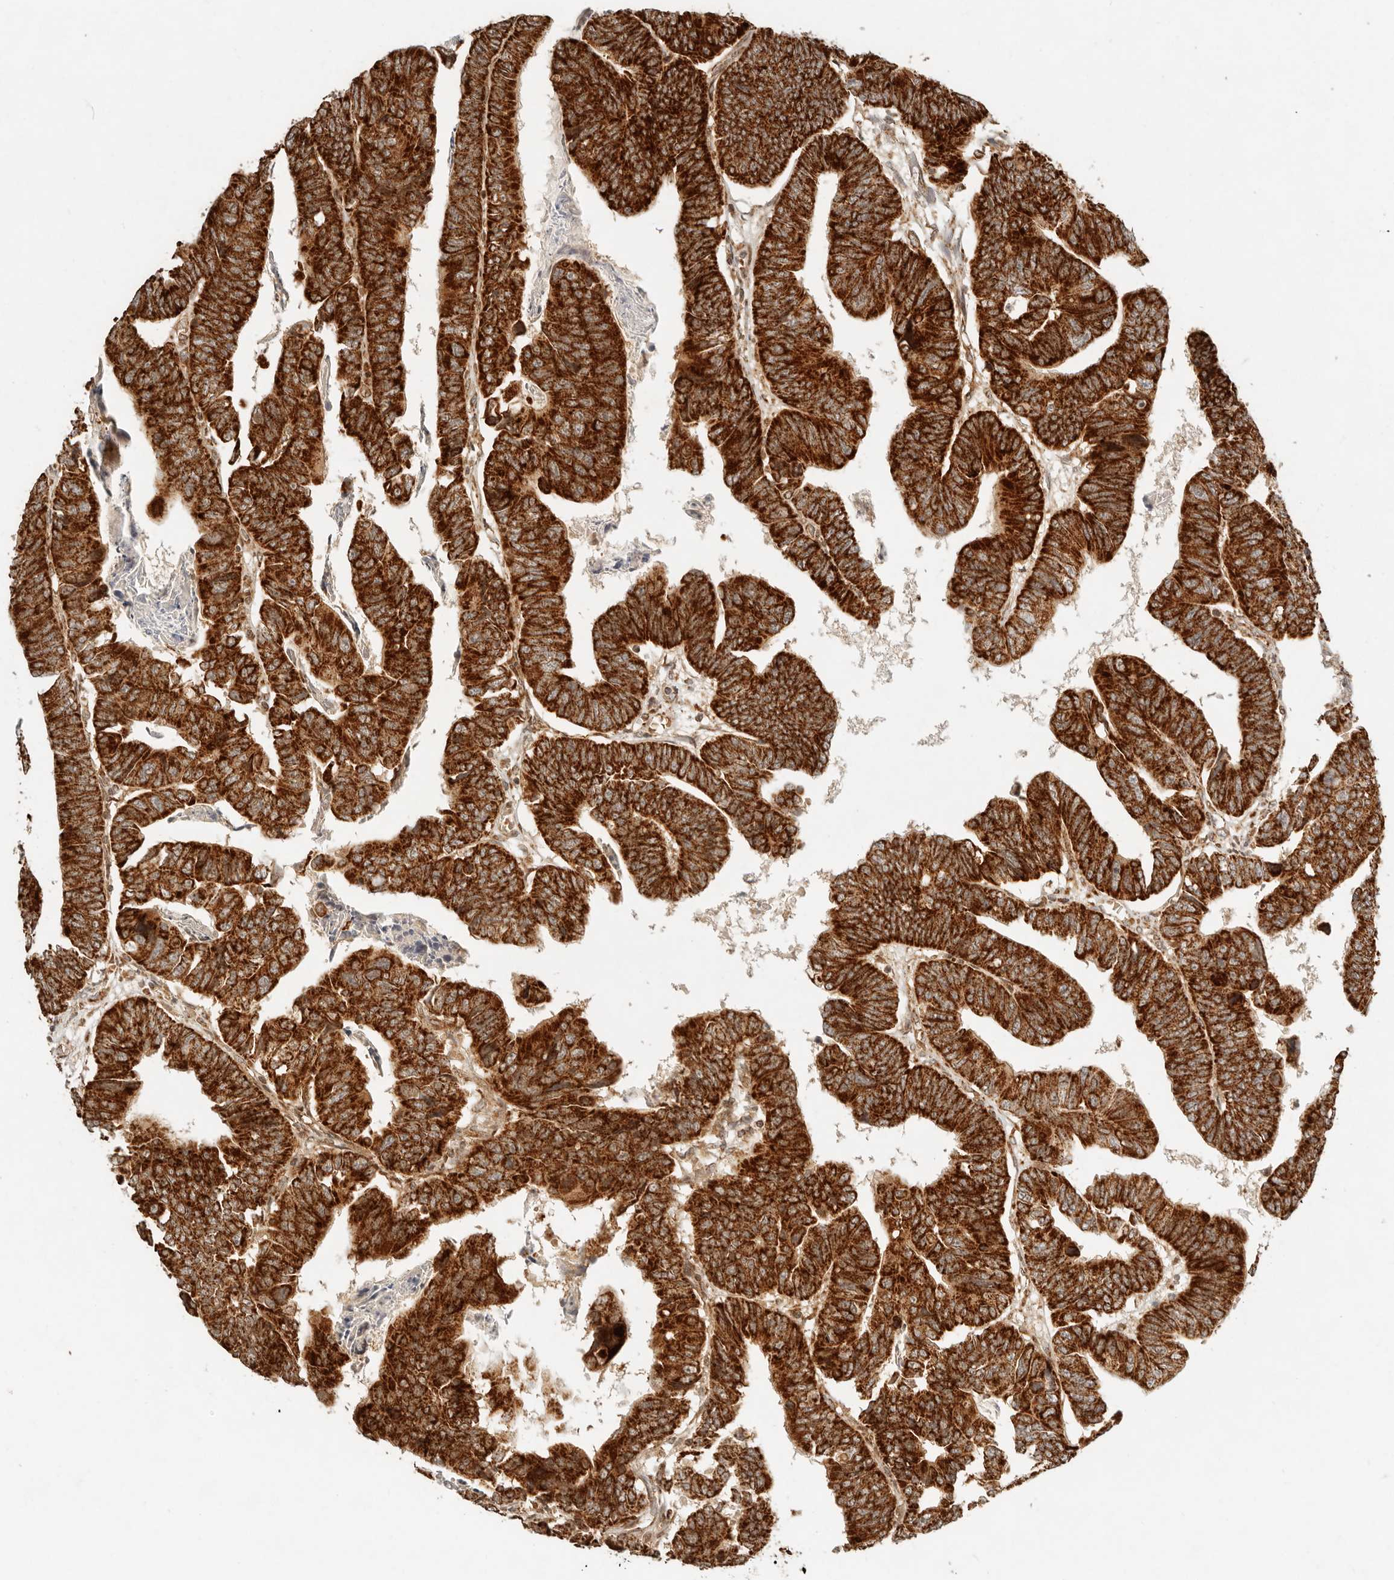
{"staining": {"intensity": "strong", "quantity": ">75%", "location": "cytoplasmic/membranous"}, "tissue": "colorectal cancer", "cell_type": "Tumor cells", "image_type": "cancer", "snomed": [{"axis": "morphology", "description": "Adenocarcinoma, NOS"}, {"axis": "topography", "description": "Rectum"}], "caption": "Adenocarcinoma (colorectal) stained with DAB (3,3'-diaminobenzidine) IHC exhibits high levels of strong cytoplasmic/membranous positivity in approximately >75% of tumor cells.", "gene": "MRPL55", "patient": {"sex": "female", "age": 65}}